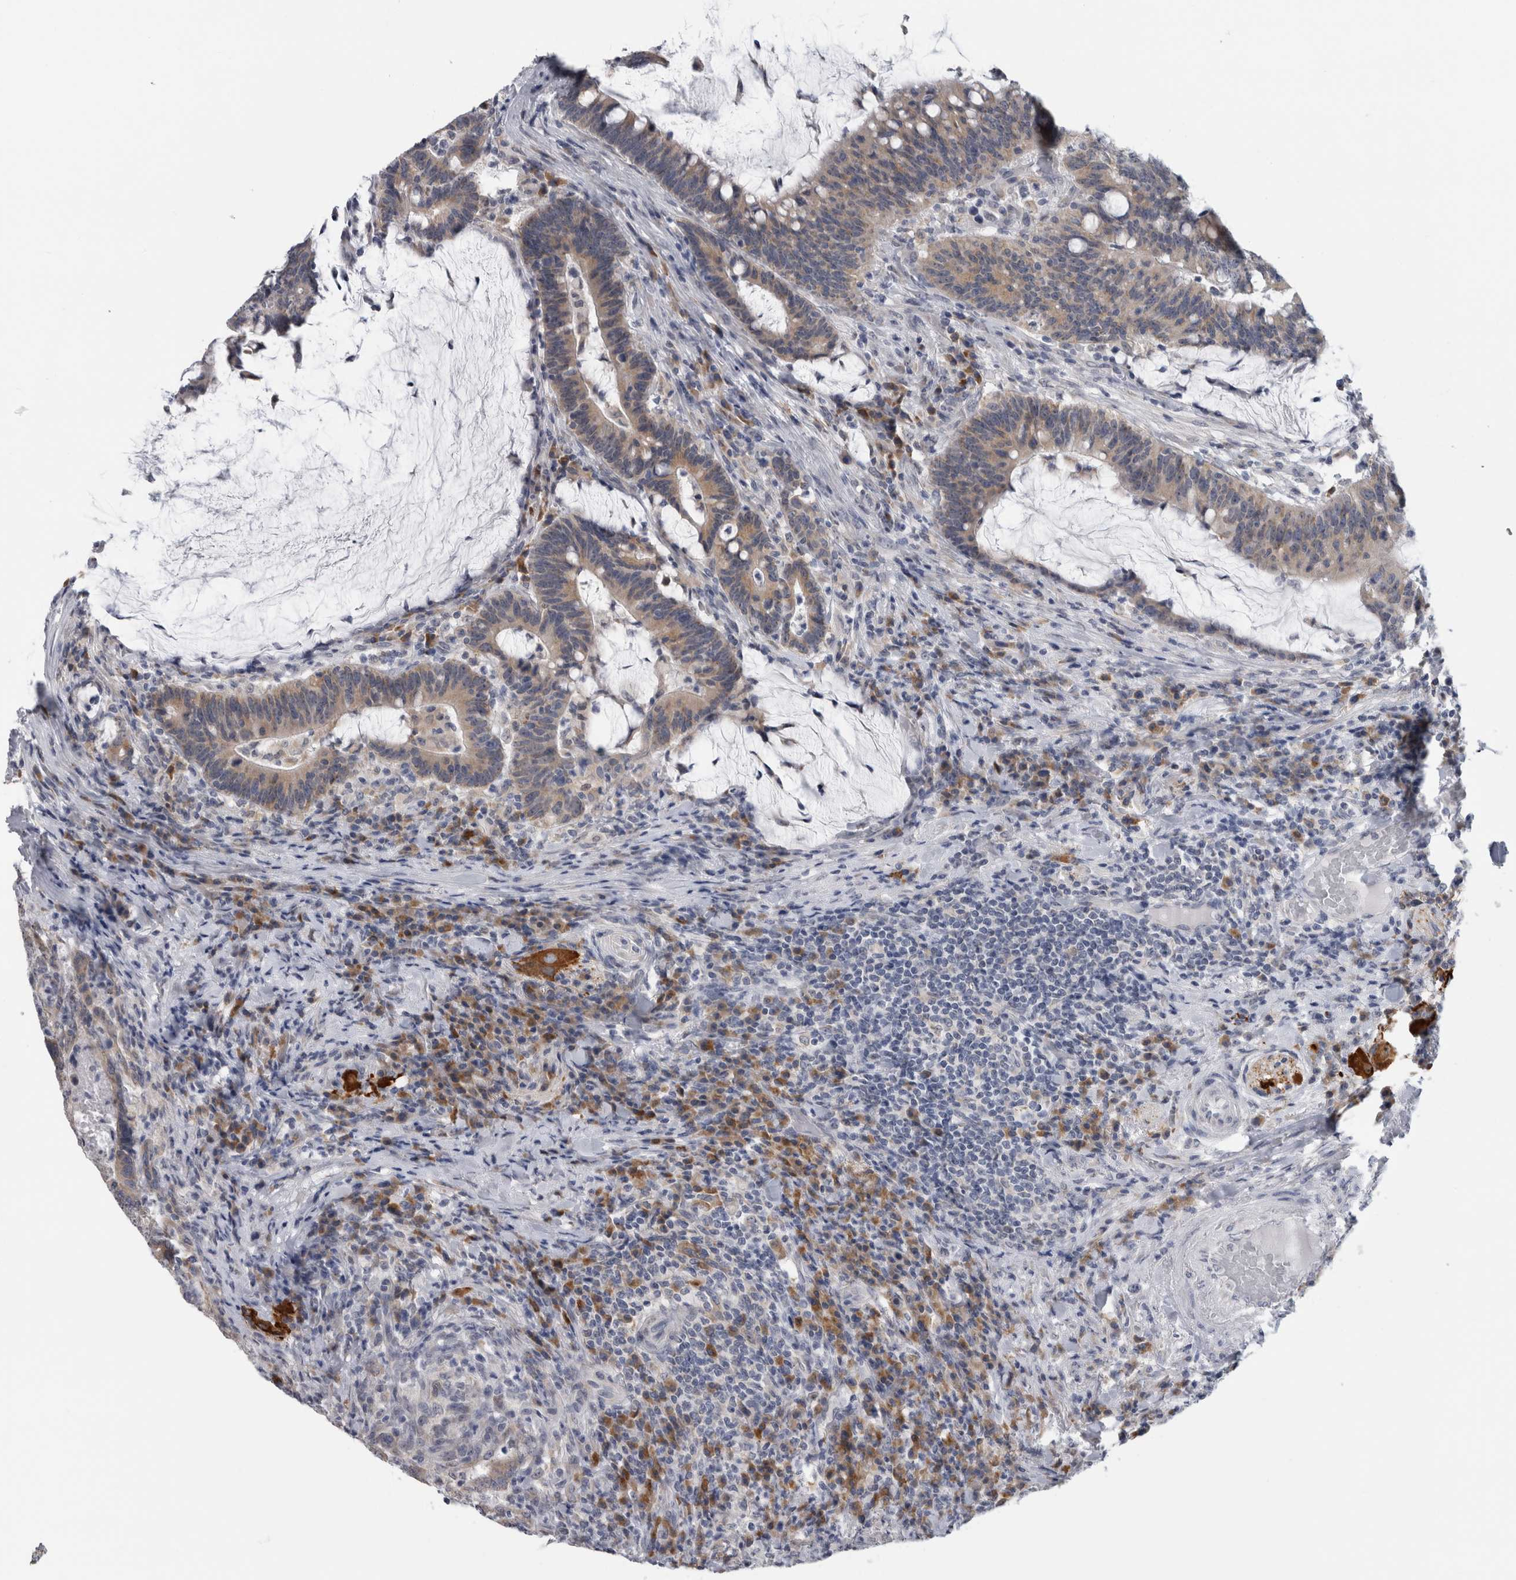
{"staining": {"intensity": "weak", "quantity": ">75%", "location": "cytoplasmic/membranous"}, "tissue": "colorectal cancer", "cell_type": "Tumor cells", "image_type": "cancer", "snomed": [{"axis": "morphology", "description": "Adenocarcinoma, NOS"}, {"axis": "topography", "description": "Colon"}], "caption": "Adenocarcinoma (colorectal) stained with a protein marker exhibits weak staining in tumor cells.", "gene": "TMEM242", "patient": {"sex": "female", "age": 66}}